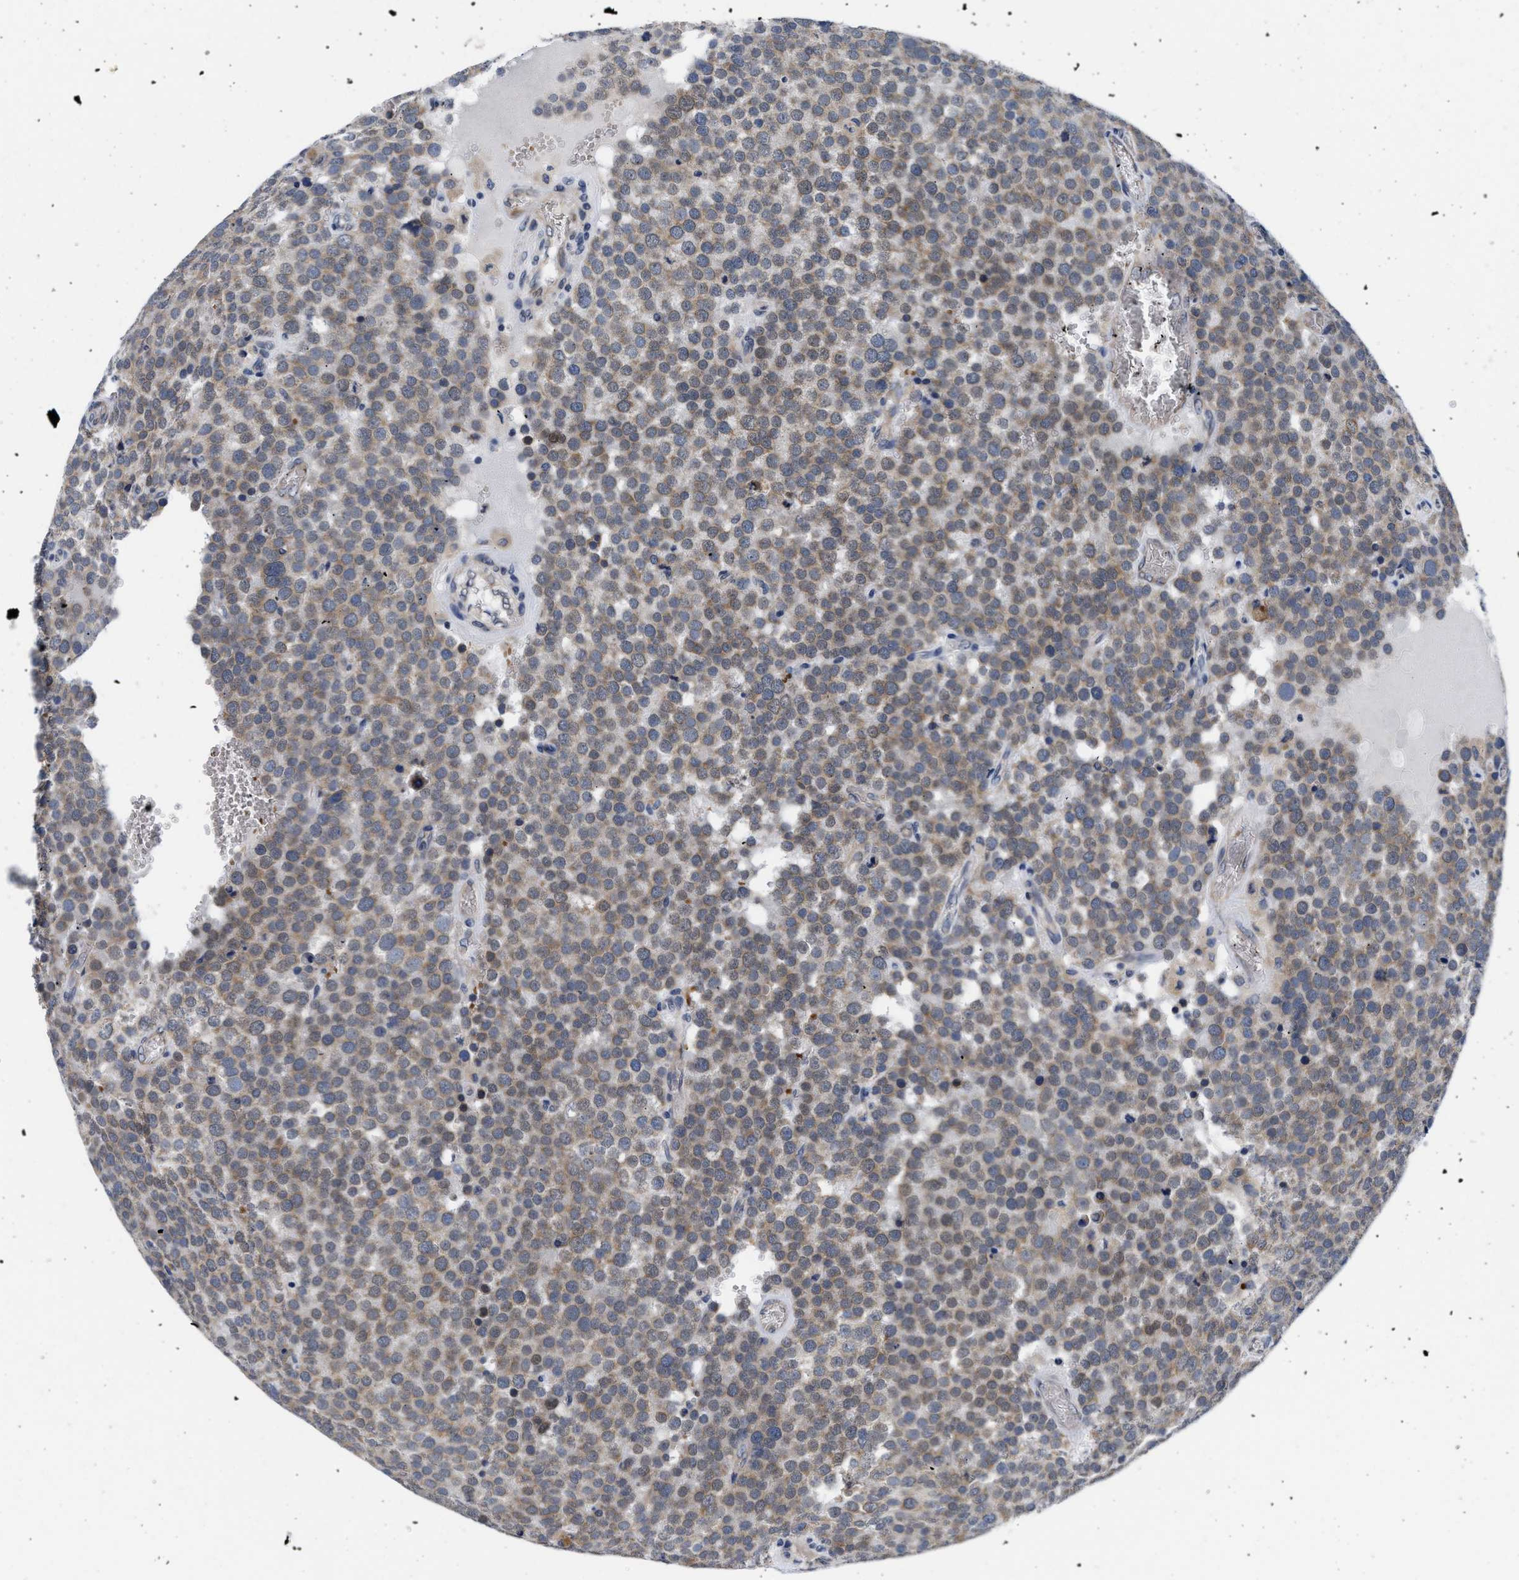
{"staining": {"intensity": "moderate", "quantity": ">75%", "location": "cytoplasmic/membranous"}, "tissue": "testis cancer", "cell_type": "Tumor cells", "image_type": "cancer", "snomed": [{"axis": "morphology", "description": "Normal tissue, NOS"}, {"axis": "morphology", "description": "Seminoma, NOS"}, {"axis": "topography", "description": "Testis"}], "caption": "A histopathology image of testis seminoma stained for a protein demonstrates moderate cytoplasmic/membranous brown staining in tumor cells.", "gene": "RINT1", "patient": {"sex": "male", "age": 71}}